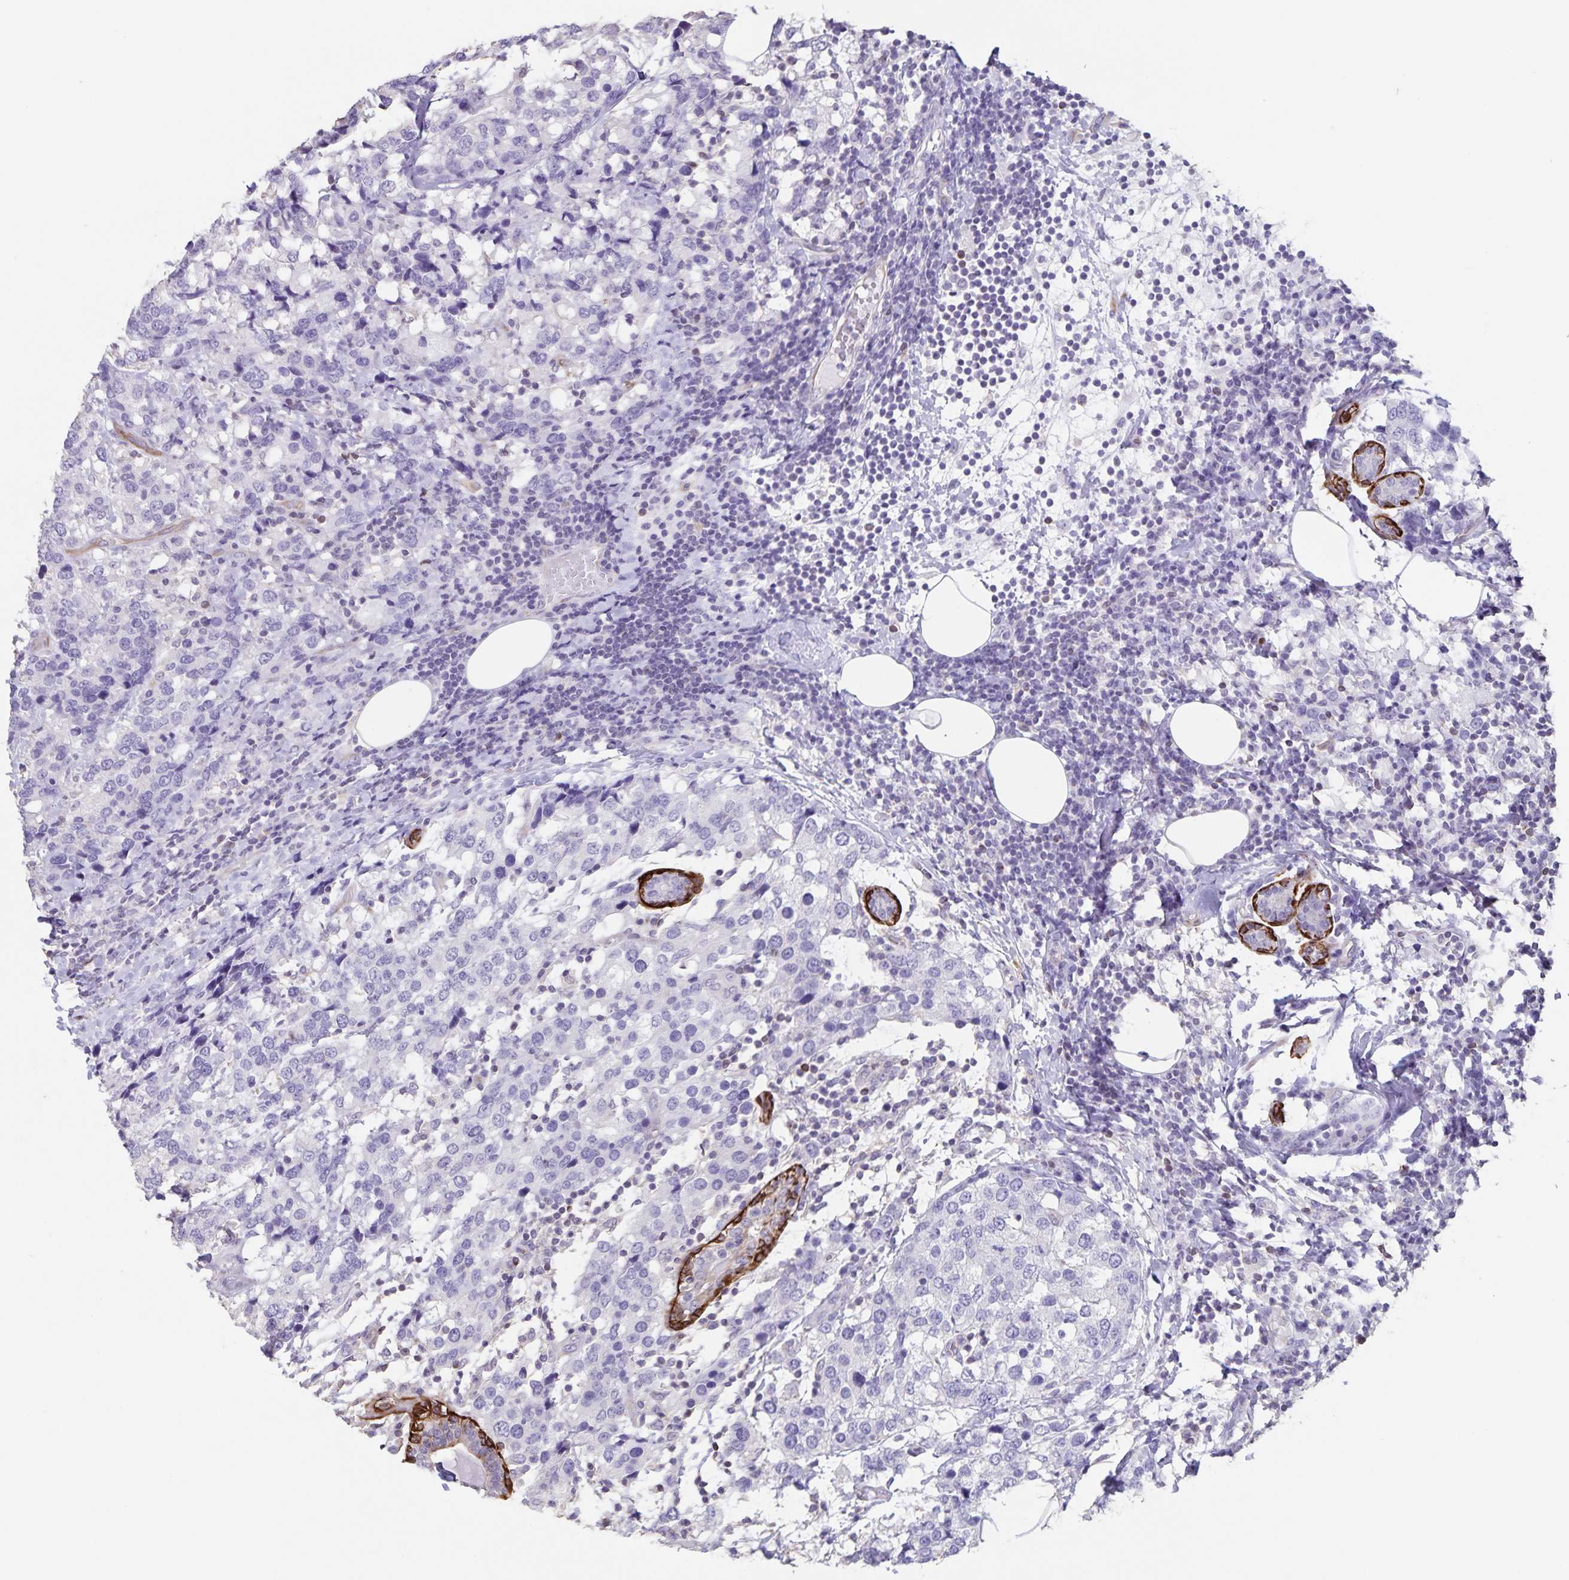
{"staining": {"intensity": "negative", "quantity": "none", "location": "none"}, "tissue": "breast cancer", "cell_type": "Tumor cells", "image_type": "cancer", "snomed": [{"axis": "morphology", "description": "Lobular carcinoma"}, {"axis": "topography", "description": "Breast"}], "caption": "IHC photomicrograph of neoplastic tissue: breast lobular carcinoma stained with DAB (3,3'-diaminobenzidine) reveals no significant protein expression in tumor cells.", "gene": "SYNM", "patient": {"sex": "female", "age": 59}}